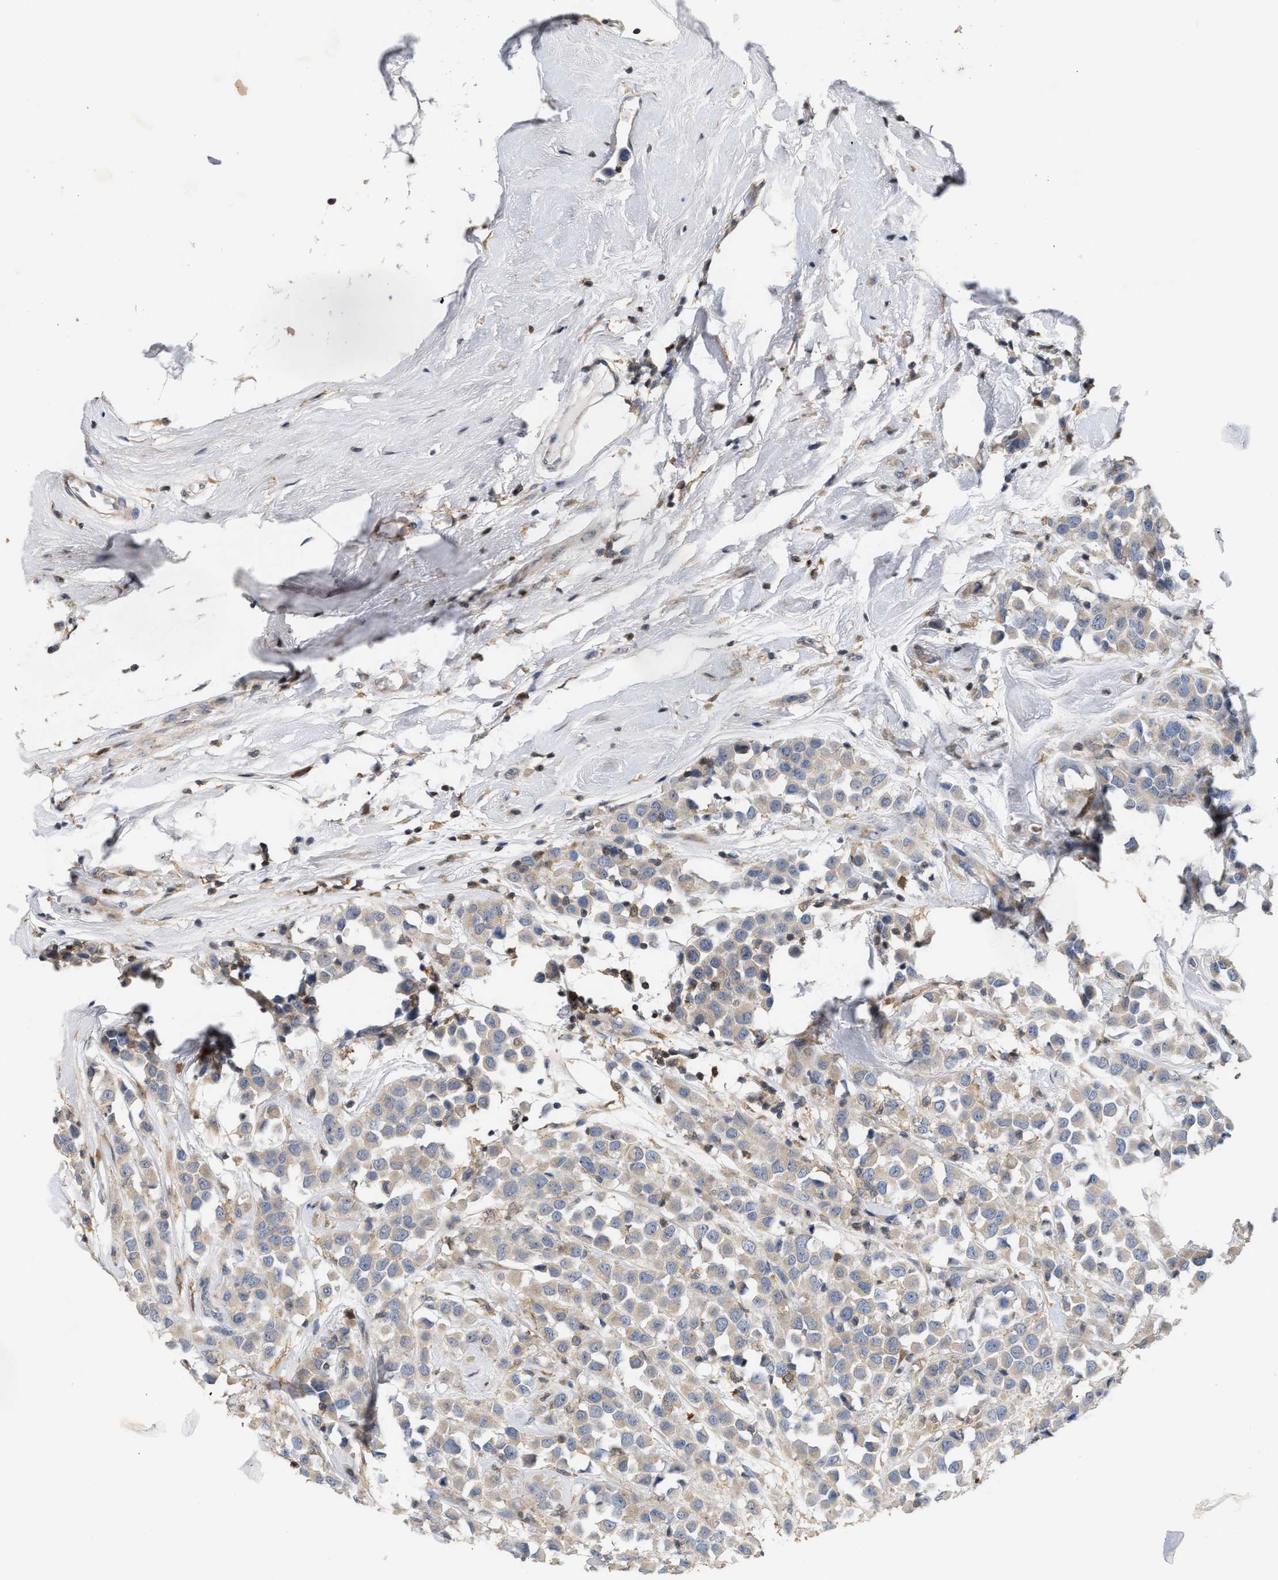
{"staining": {"intensity": "weak", "quantity": "<25%", "location": "cytoplasmic/membranous"}, "tissue": "breast cancer", "cell_type": "Tumor cells", "image_type": "cancer", "snomed": [{"axis": "morphology", "description": "Duct carcinoma"}, {"axis": "topography", "description": "Breast"}], "caption": "Immunohistochemical staining of human infiltrating ductal carcinoma (breast) exhibits no significant positivity in tumor cells. (Brightfield microscopy of DAB immunohistochemistry at high magnification).", "gene": "DBNL", "patient": {"sex": "female", "age": 61}}